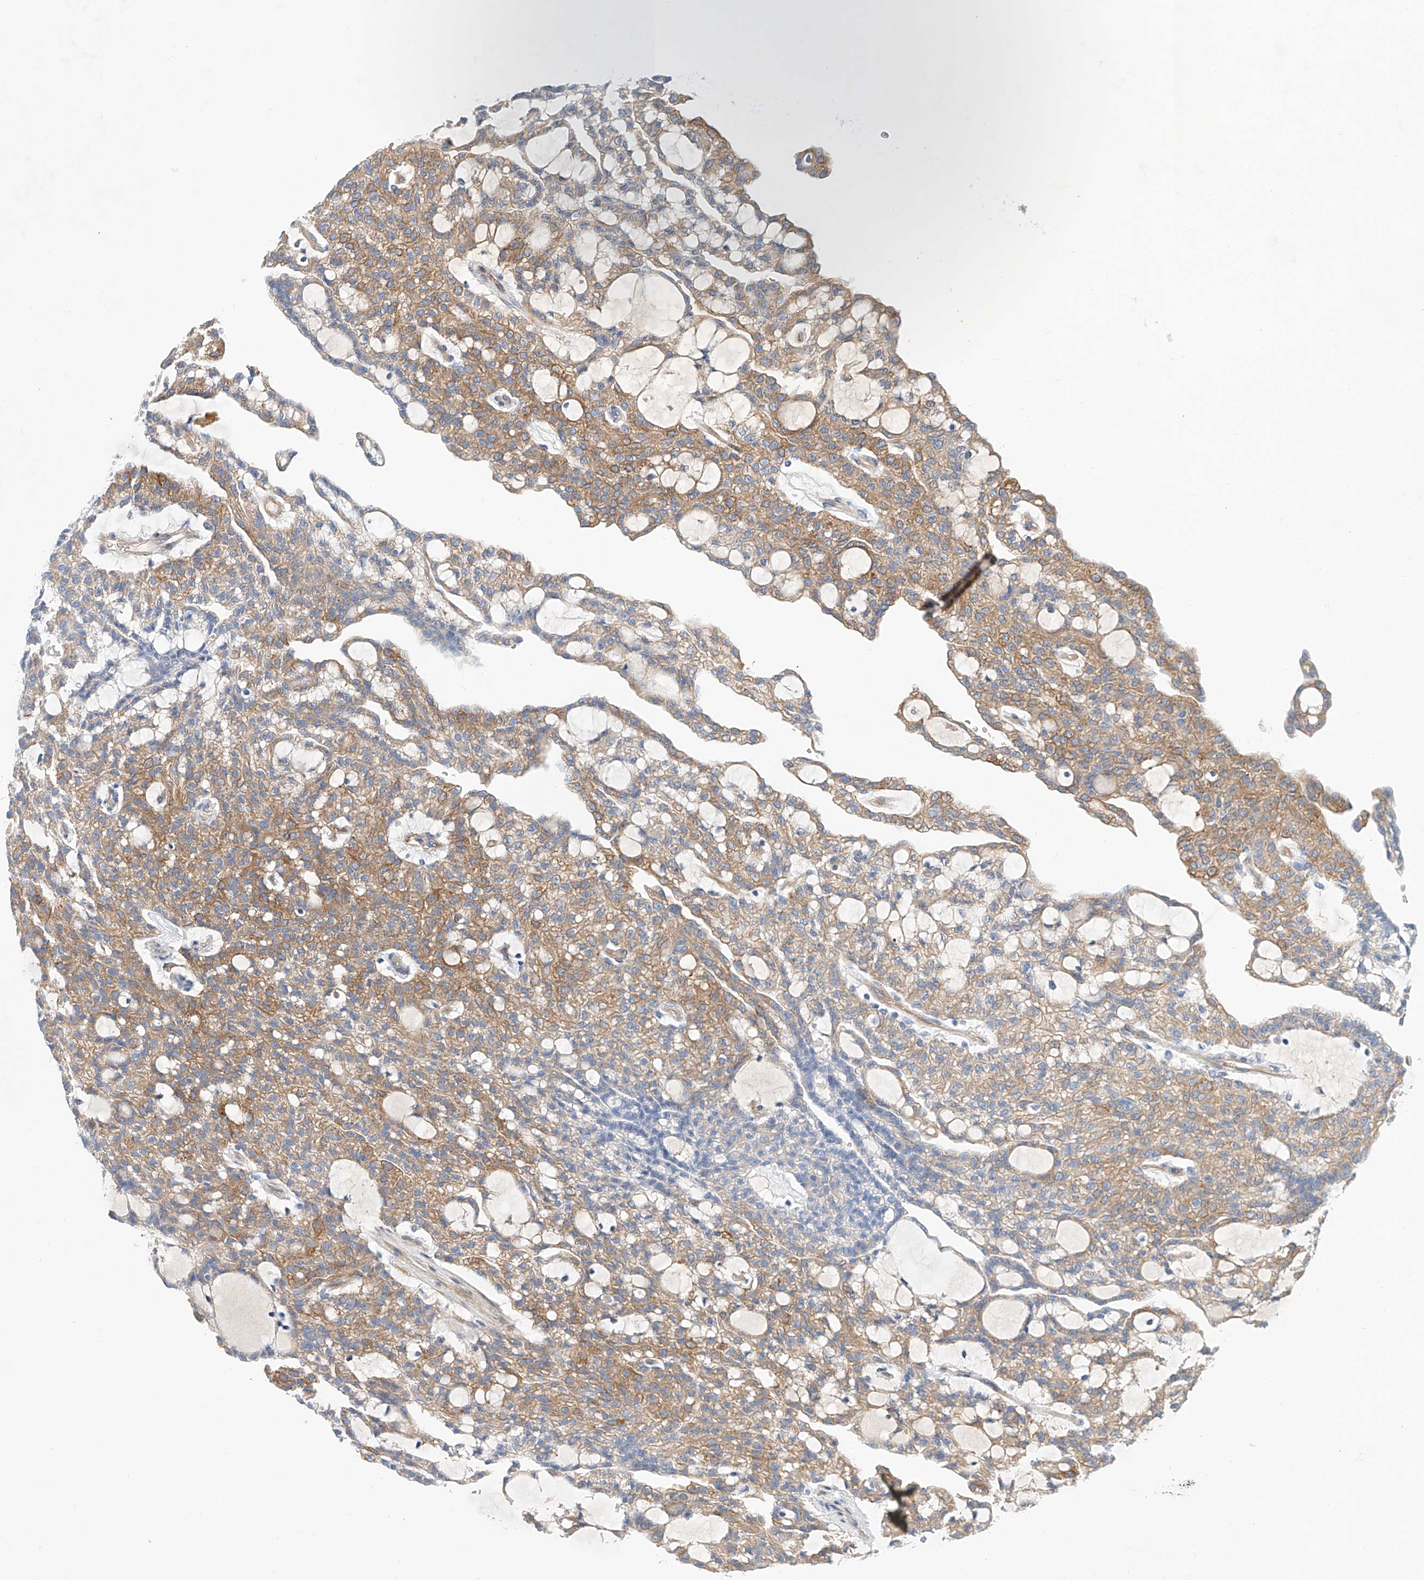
{"staining": {"intensity": "moderate", "quantity": ">75%", "location": "cytoplasmic/membranous"}, "tissue": "renal cancer", "cell_type": "Tumor cells", "image_type": "cancer", "snomed": [{"axis": "morphology", "description": "Adenocarcinoma, NOS"}, {"axis": "topography", "description": "Kidney"}], "caption": "Adenocarcinoma (renal) stained for a protein (brown) reveals moderate cytoplasmic/membranous positive positivity in approximately >75% of tumor cells.", "gene": "SBSPON", "patient": {"sex": "male", "age": 63}}